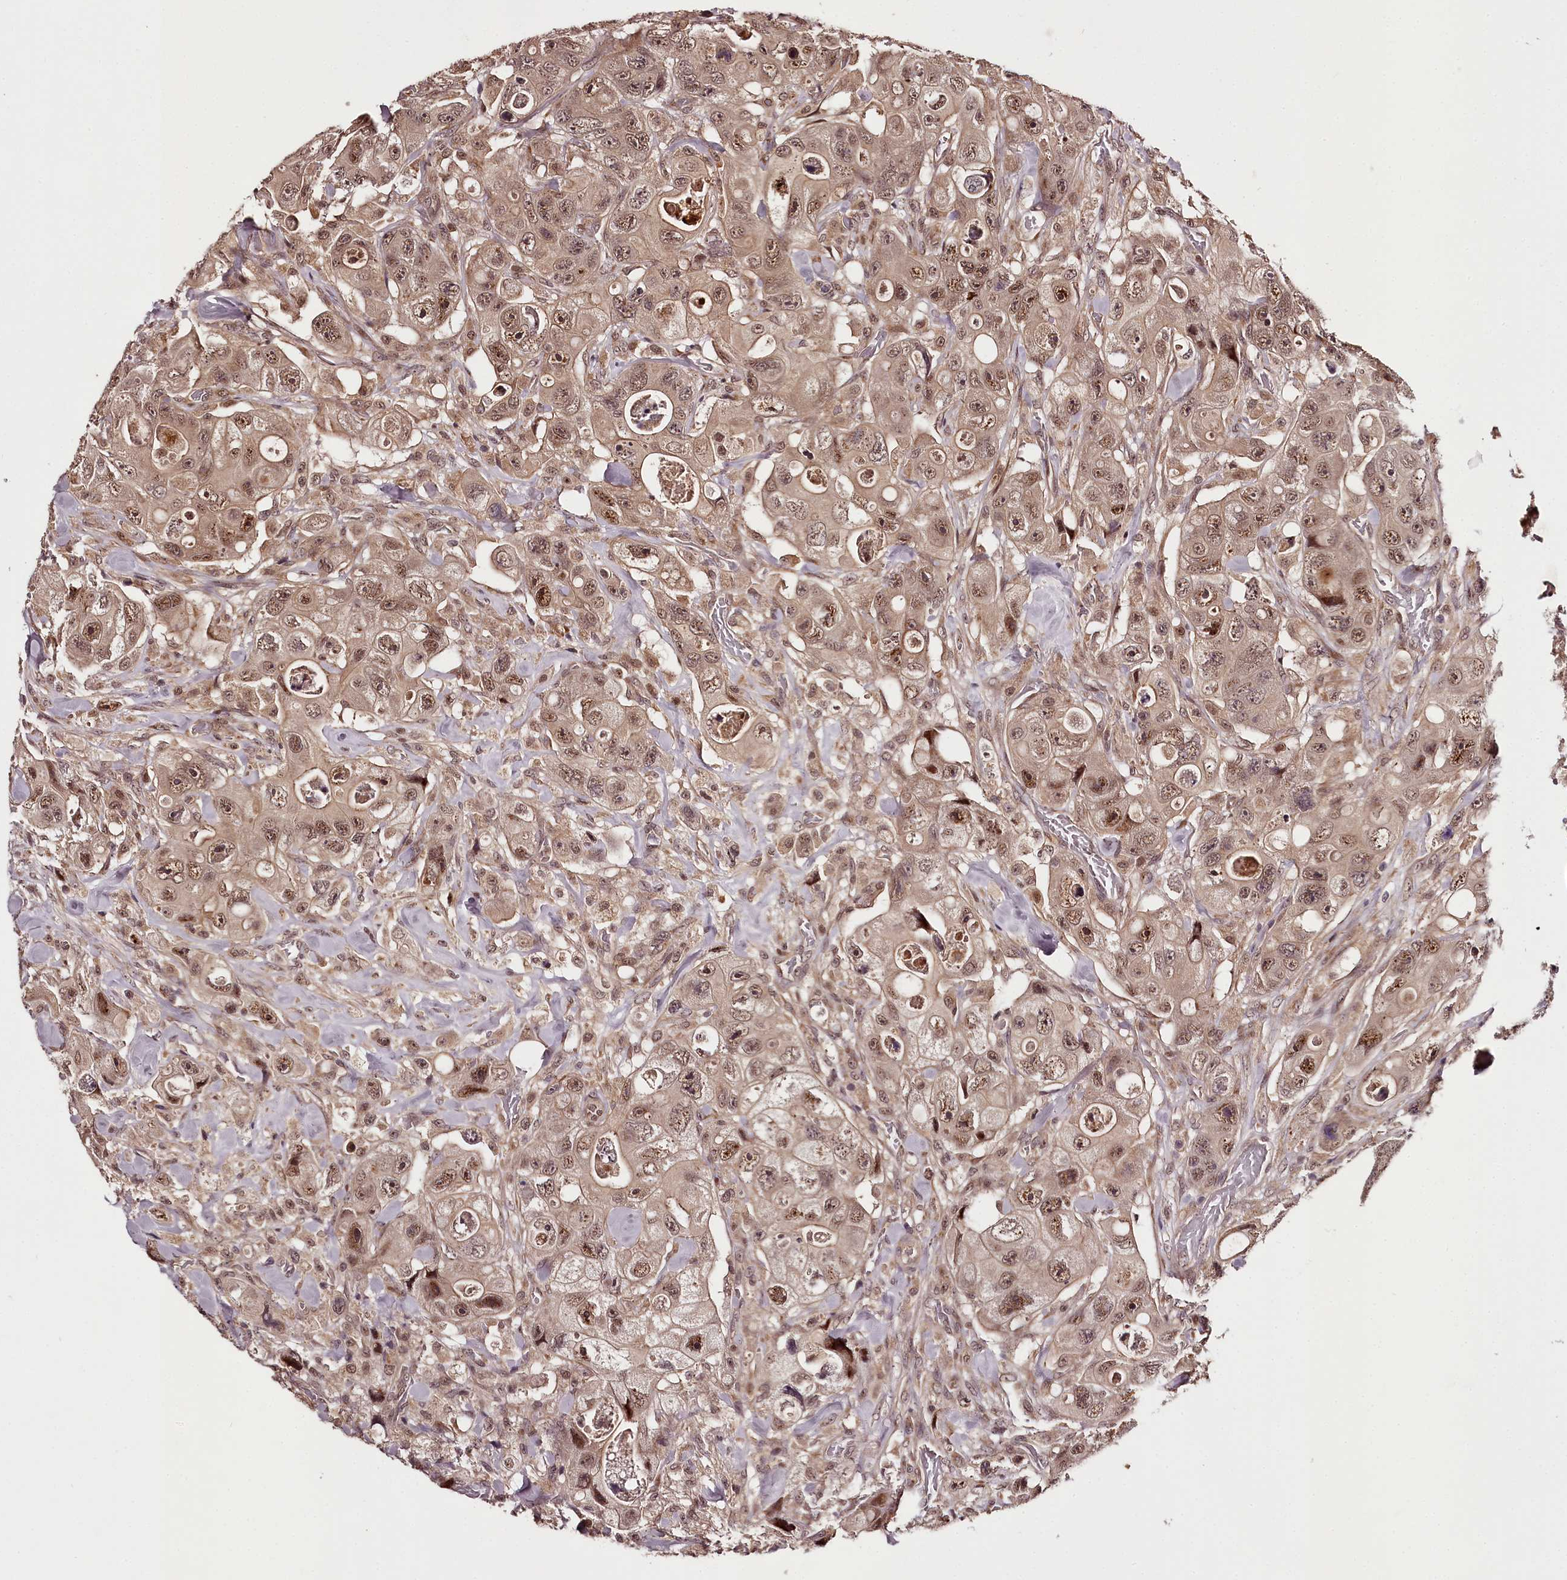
{"staining": {"intensity": "moderate", "quantity": ">75%", "location": "cytoplasmic/membranous,nuclear"}, "tissue": "colorectal cancer", "cell_type": "Tumor cells", "image_type": "cancer", "snomed": [{"axis": "morphology", "description": "Adenocarcinoma, NOS"}, {"axis": "topography", "description": "Colon"}], "caption": "Immunohistochemistry (IHC) micrograph of colorectal cancer stained for a protein (brown), which displays medium levels of moderate cytoplasmic/membranous and nuclear staining in about >75% of tumor cells.", "gene": "MAML3", "patient": {"sex": "female", "age": 46}}